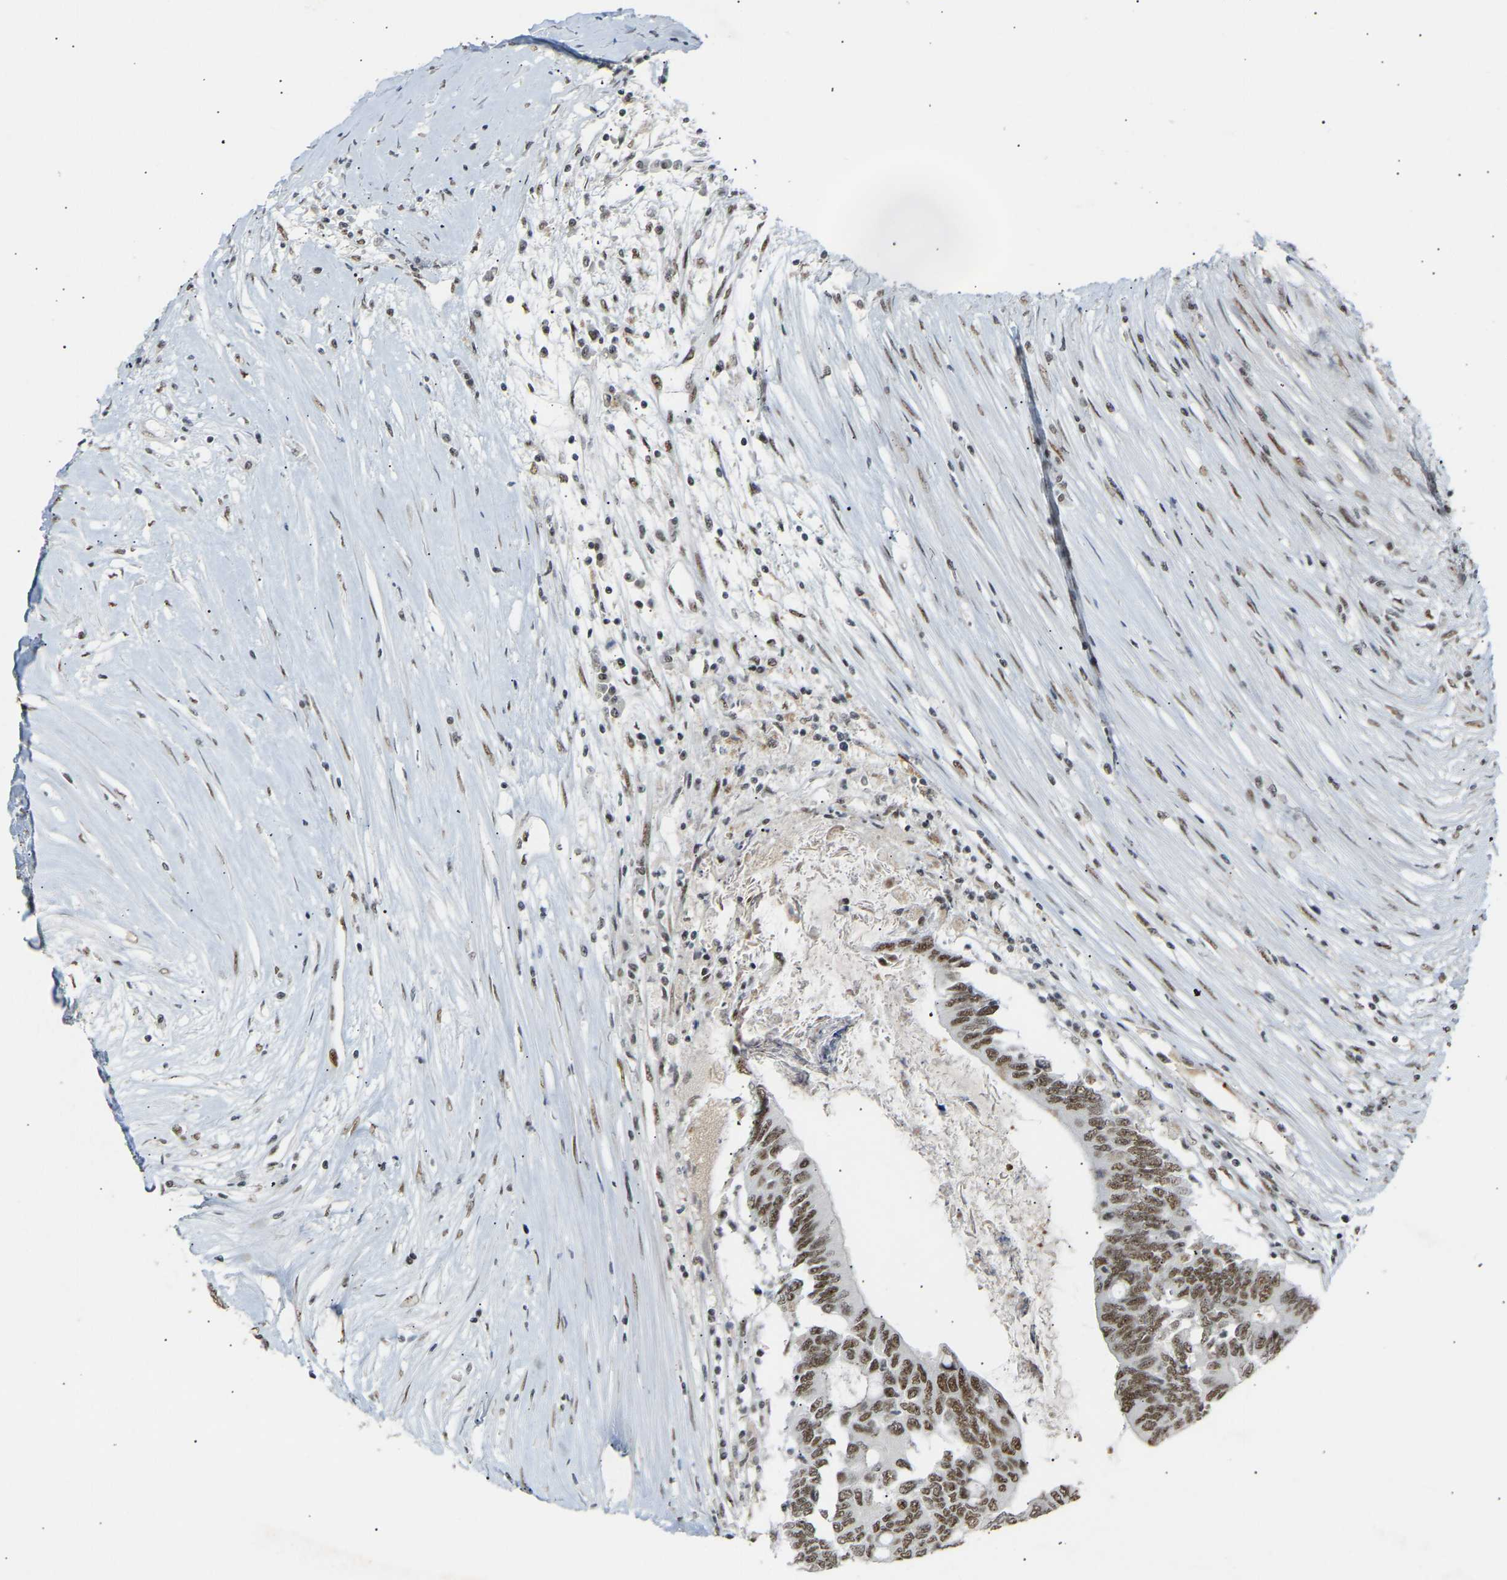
{"staining": {"intensity": "moderate", "quantity": ">75%", "location": "nuclear"}, "tissue": "colorectal cancer", "cell_type": "Tumor cells", "image_type": "cancer", "snomed": [{"axis": "morphology", "description": "Adenocarcinoma, NOS"}, {"axis": "topography", "description": "Rectum"}], "caption": "About >75% of tumor cells in human adenocarcinoma (colorectal) display moderate nuclear protein positivity as visualized by brown immunohistochemical staining.", "gene": "NELFB", "patient": {"sex": "male", "age": 63}}